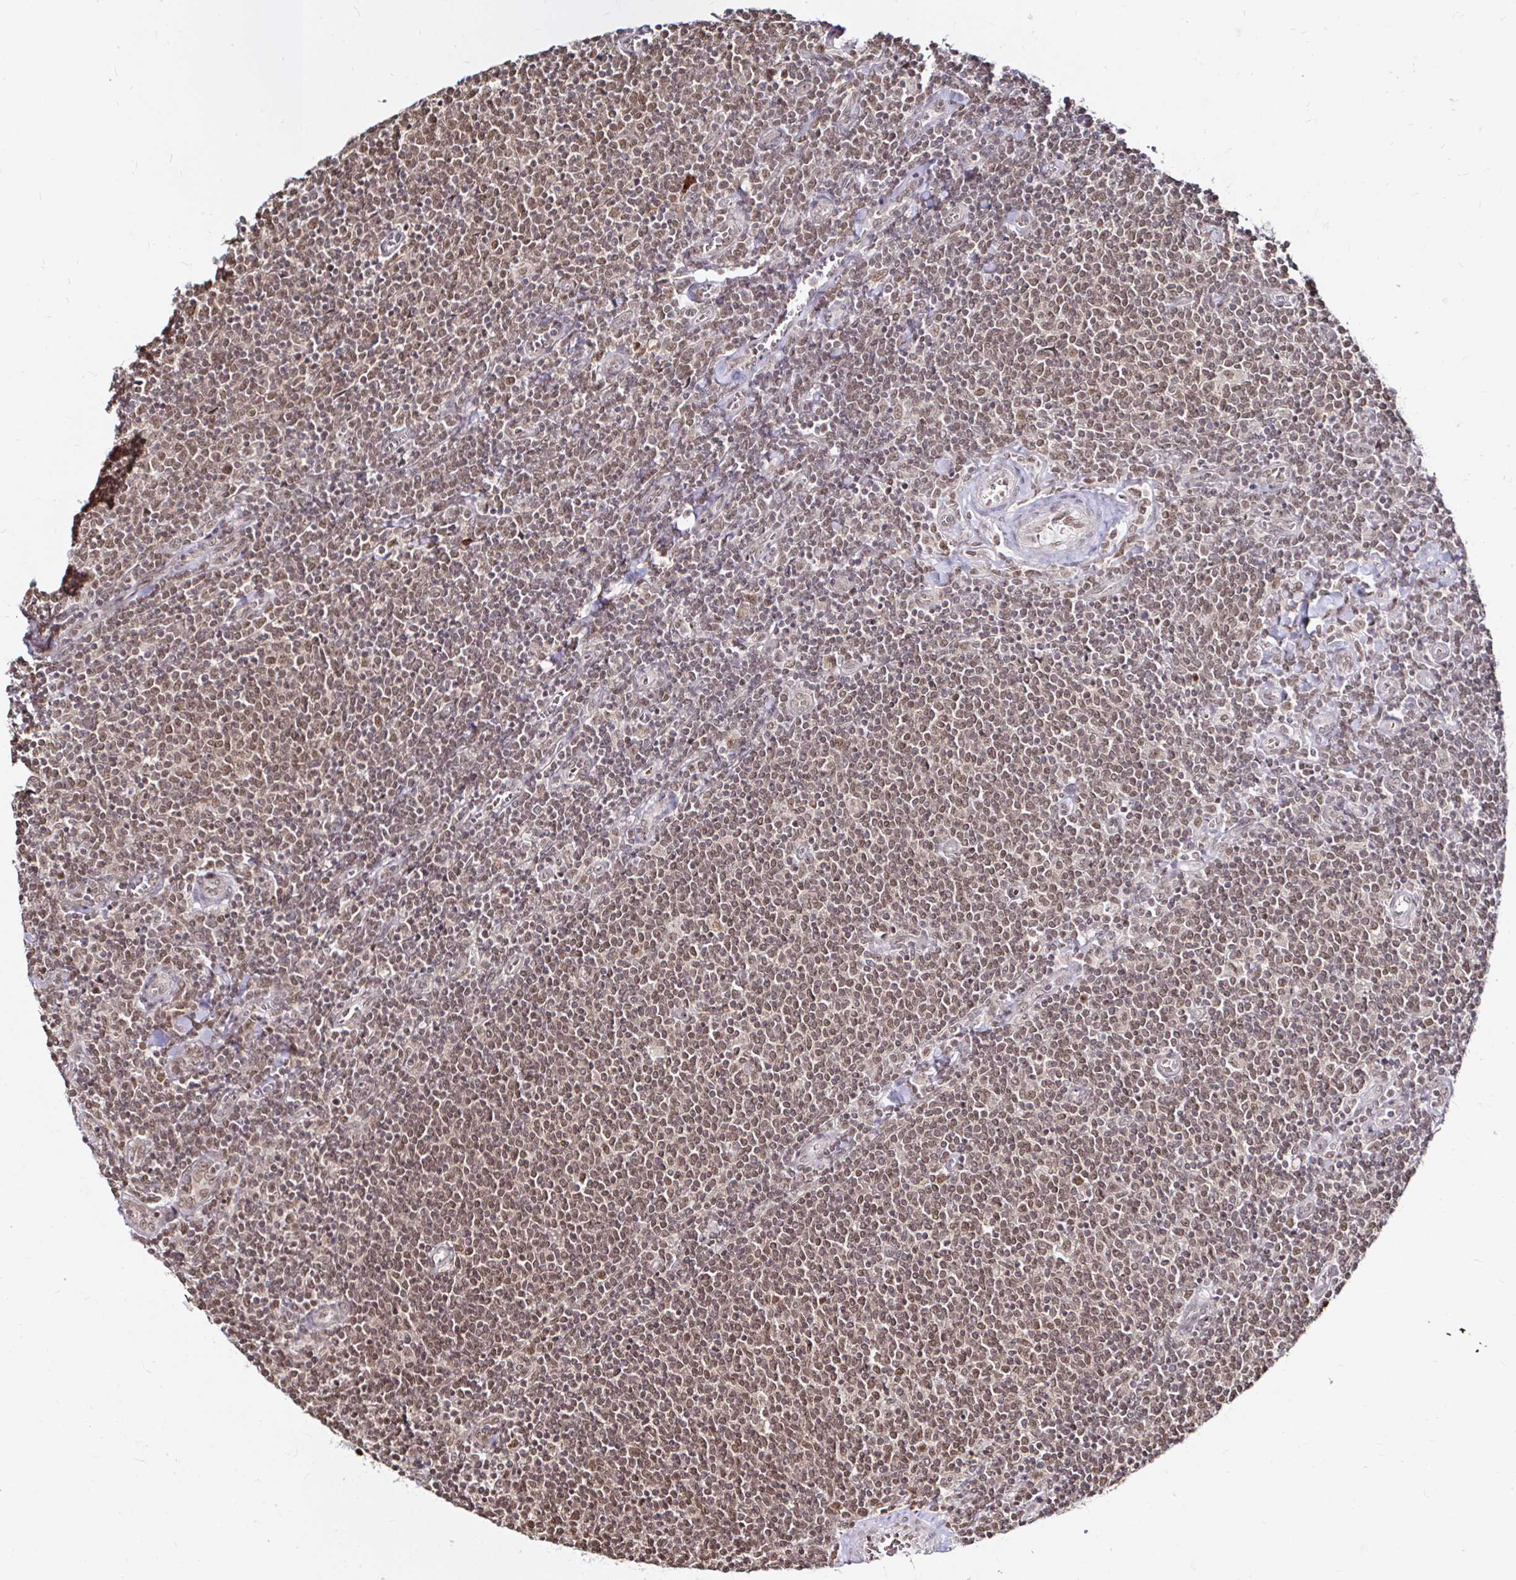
{"staining": {"intensity": "moderate", "quantity": ">75%", "location": "nuclear"}, "tissue": "lymphoma", "cell_type": "Tumor cells", "image_type": "cancer", "snomed": [{"axis": "morphology", "description": "Malignant lymphoma, non-Hodgkin's type, Low grade"}, {"axis": "topography", "description": "Lymph node"}], "caption": "Immunohistochemistry (DAB) staining of human malignant lymphoma, non-Hodgkin's type (low-grade) exhibits moderate nuclear protein staining in approximately >75% of tumor cells. Nuclei are stained in blue.", "gene": "SNRPC", "patient": {"sex": "male", "age": 52}}